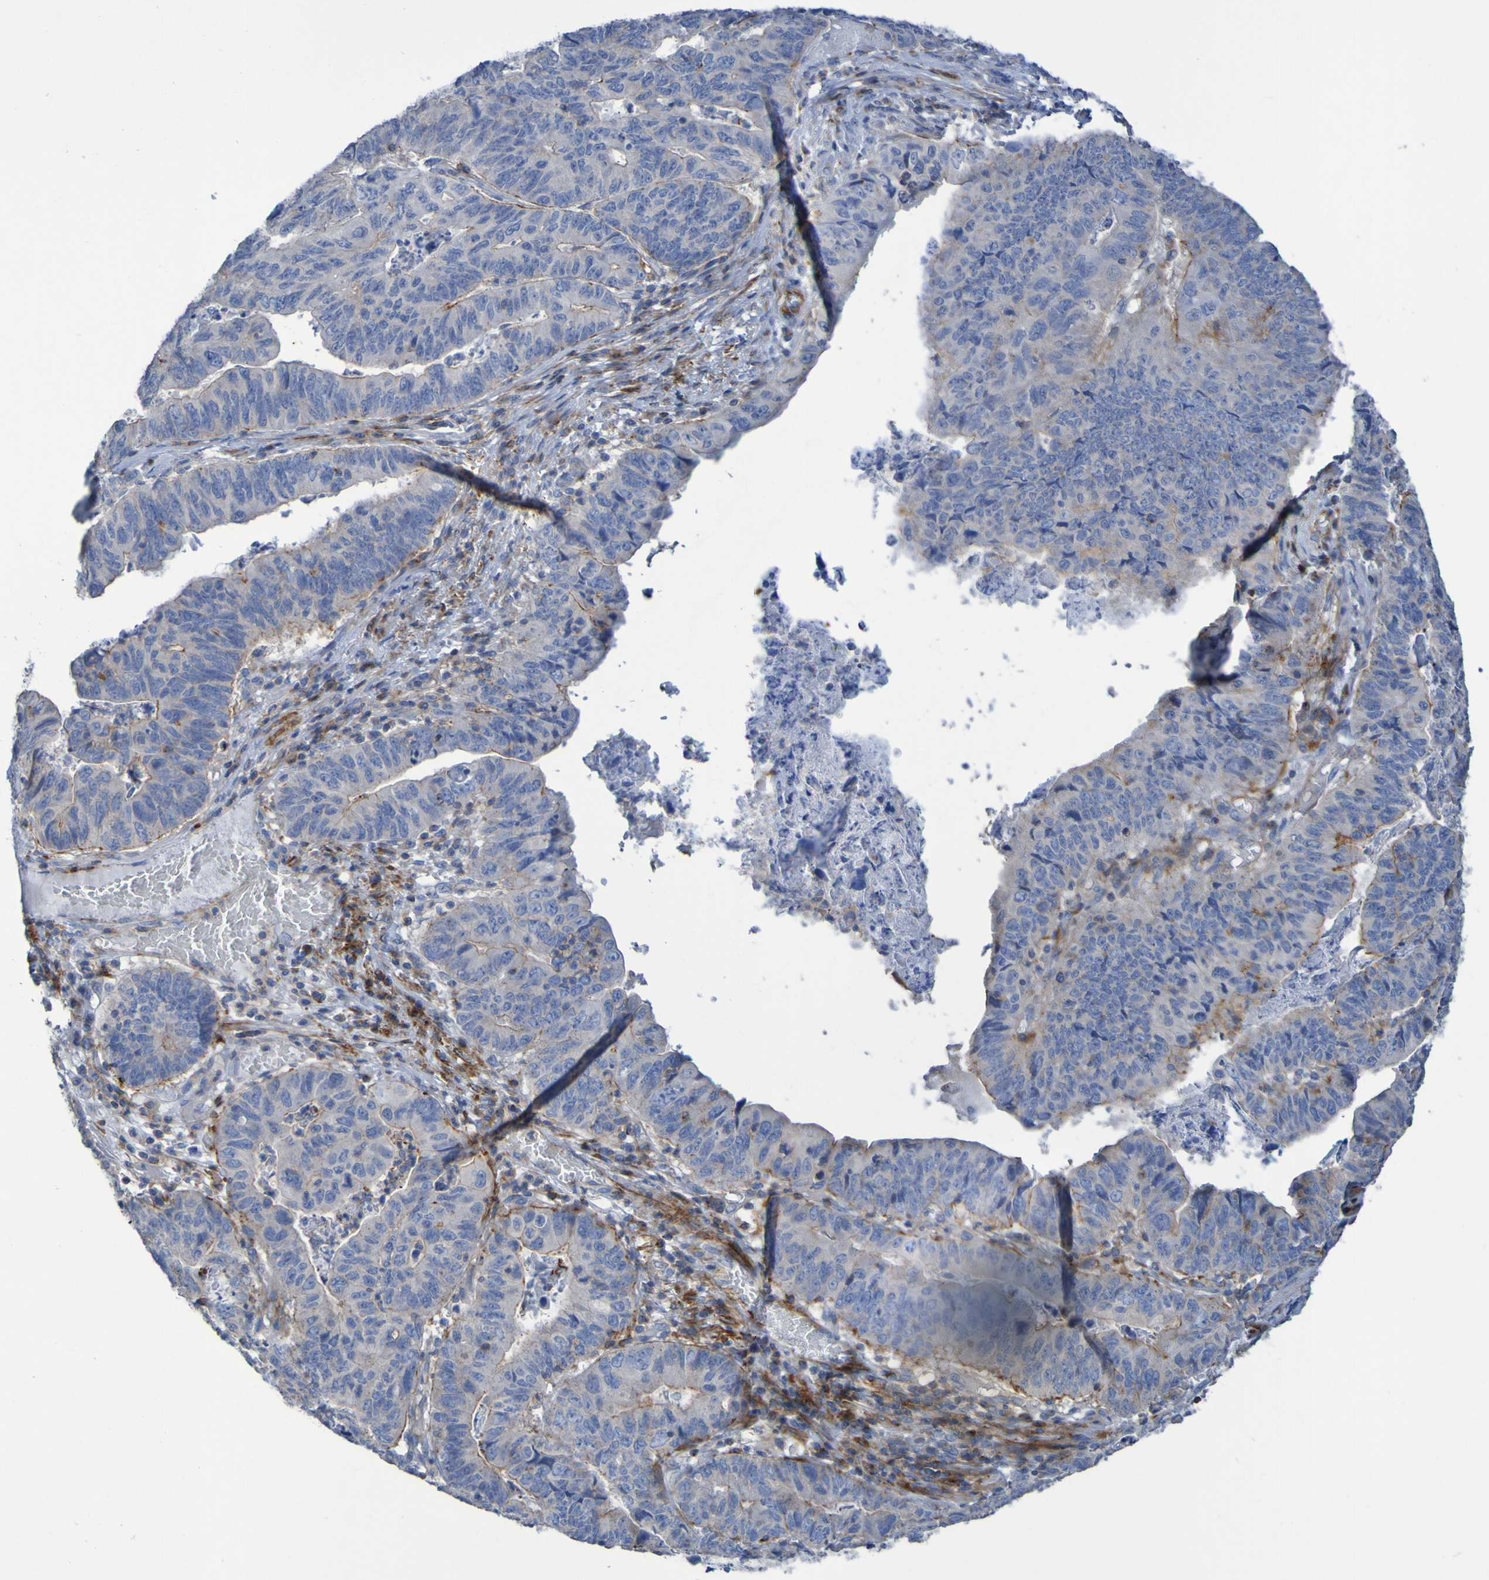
{"staining": {"intensity": "strong", "quantity": "<25%", "location": "cytoplasmic/membranous"}, "tissue": "stomach cancer", "cell_type": "Tumor cells", "image_type": "cancer", "snomed": [{"axis": "morphology", "description": "Adenocarcinoma, NOS"}, {"axis": "topography", "description": "Stomach, lower"}], "caption": "A medium amount of strong cytoplasmic/membranous staining is appreciated in about <25% of tumor cells in stomach cancer tissue.", "gene": "RNF182", "patient": {"sex": "male", "age": 77}}